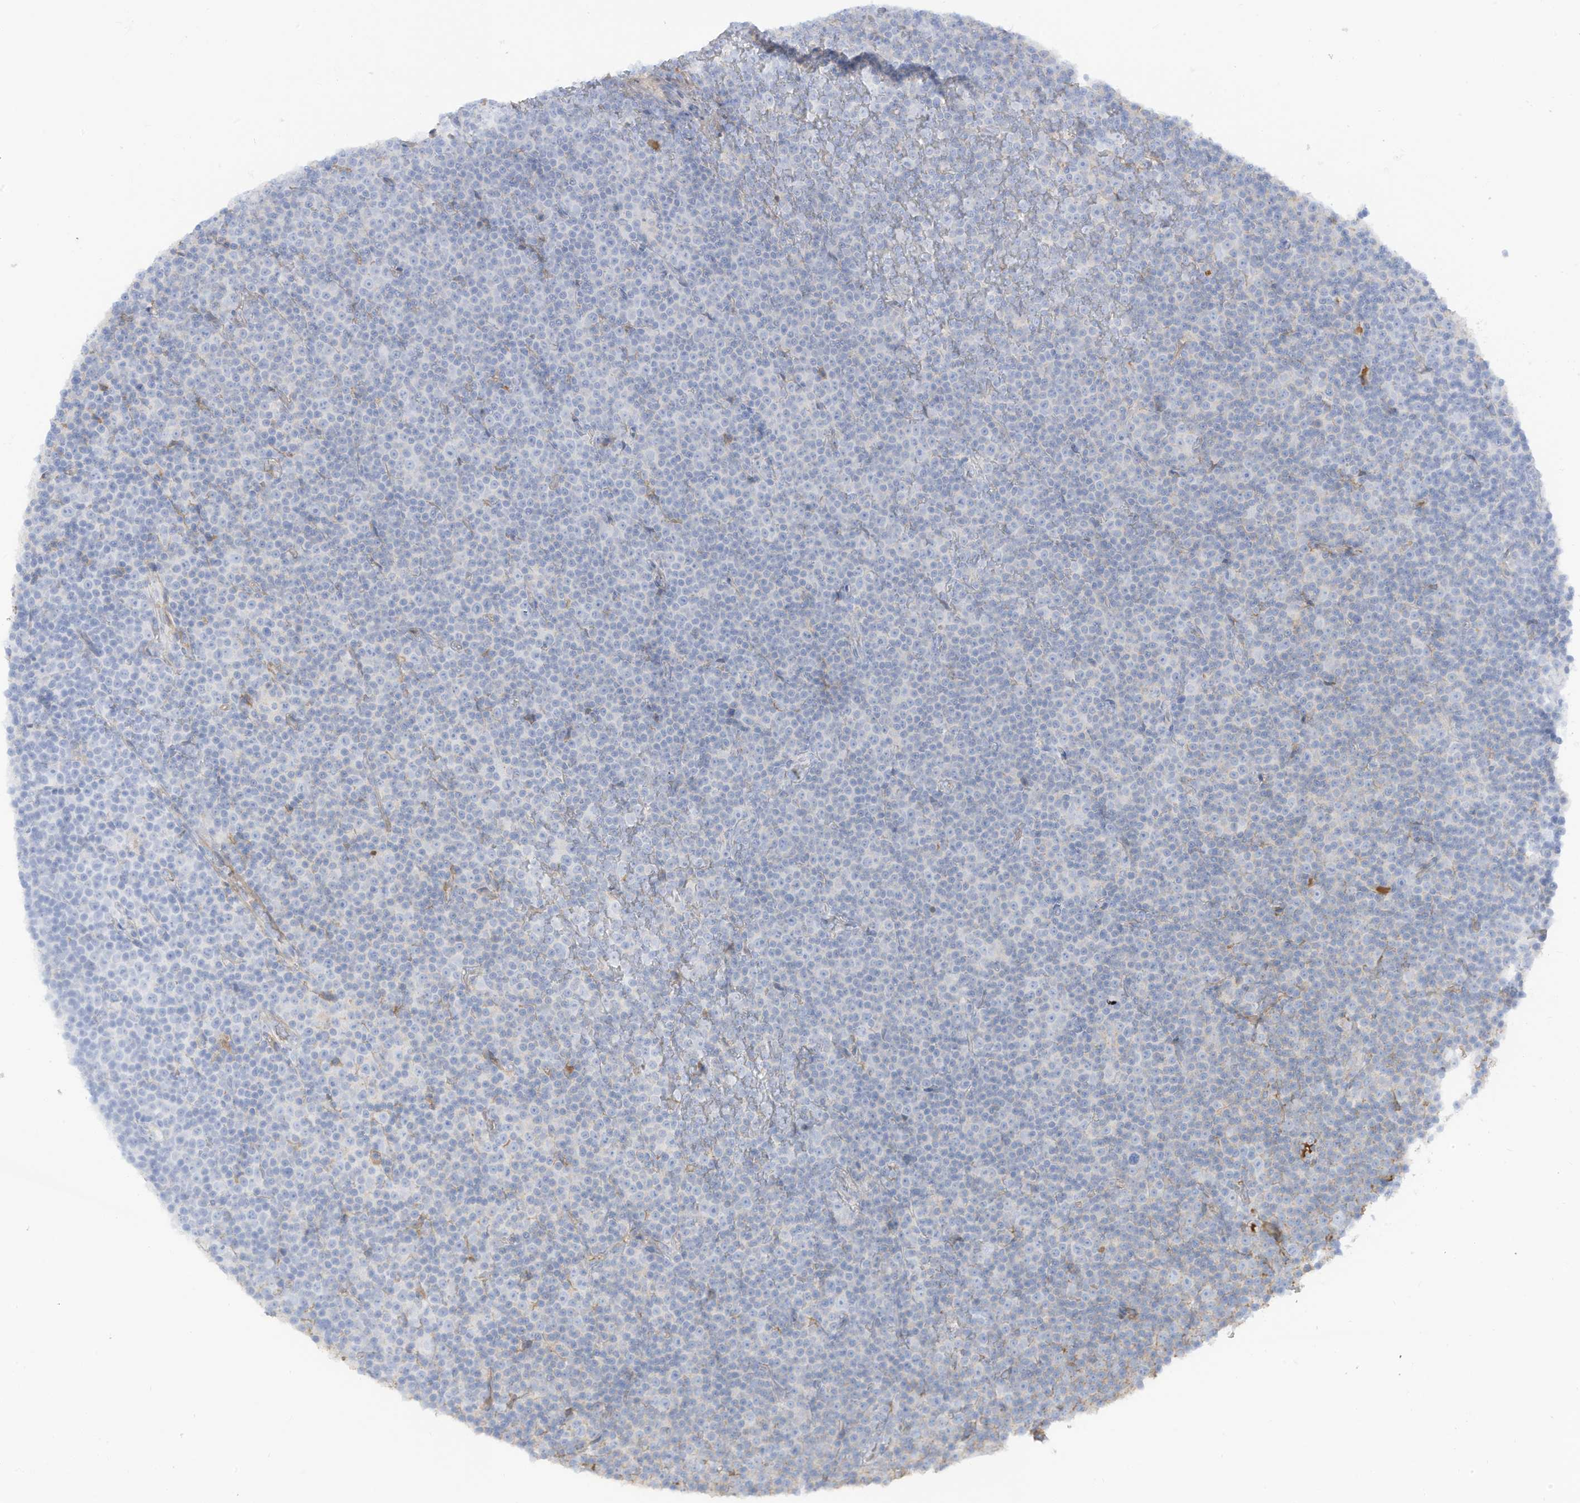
{"staining": {"intensity": "negative", "quantity": "none", "location": "none"}, "tissue": "lymphoma", "cell_type": "Tumor cells", "image_type": "cancer", "snomed": [{"axis": "morphology", "description": "Malignant lymphoma, non-Hodgkin's type, Low grade"}, {"axis": "topography", "description": "Lymph node"}], "caption": "Tumor cells are negative for protein expression in human lymphoma.", "gene": "HSD17B13", "patient": {"sex": "female", "age": 67}}